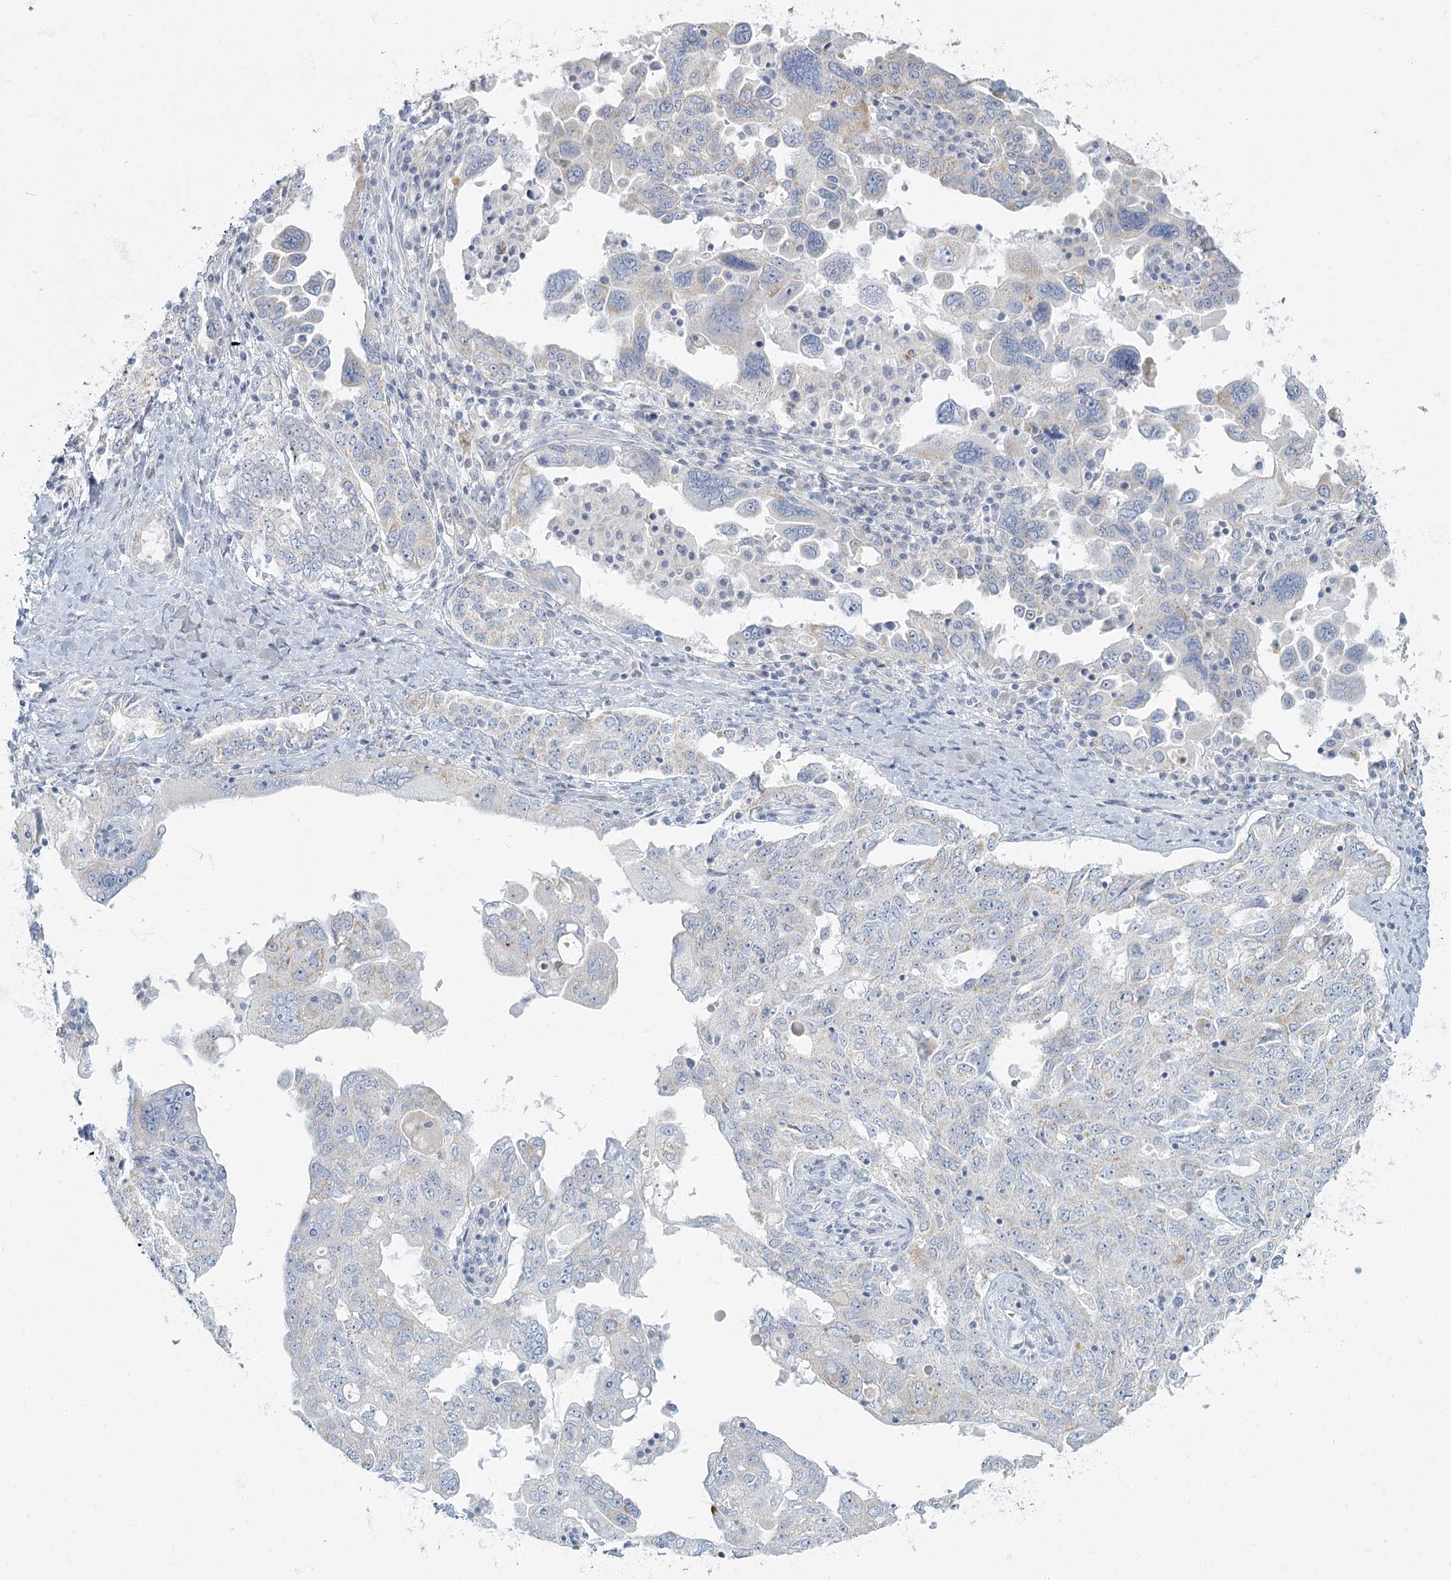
{"staining": {"intensity": "negative", "quantity": "none", "location": "none"}, "tissue": "ovarian cancer", "cell_type": "Tumor cells", "image_type": "cancer", "snomed": [{"axis": "morphology", "description": "Carcinoma, endometroid"}, {"axis": "topography", "description": "Ovary"}], "caption": "An IHC image of ovarian cancer (endometroid carcinoma) is shown. There is no staining in tumor cells of ovarian cancer (endometroid carcinoma). The staining was performed using DAB to visualize the protein expression in brown, while the nuclei were stained in blue with hematoxylin (Magnification: 20x).", "gene": "FAM110C", "patient": {"sex": "female", "age": 62}}